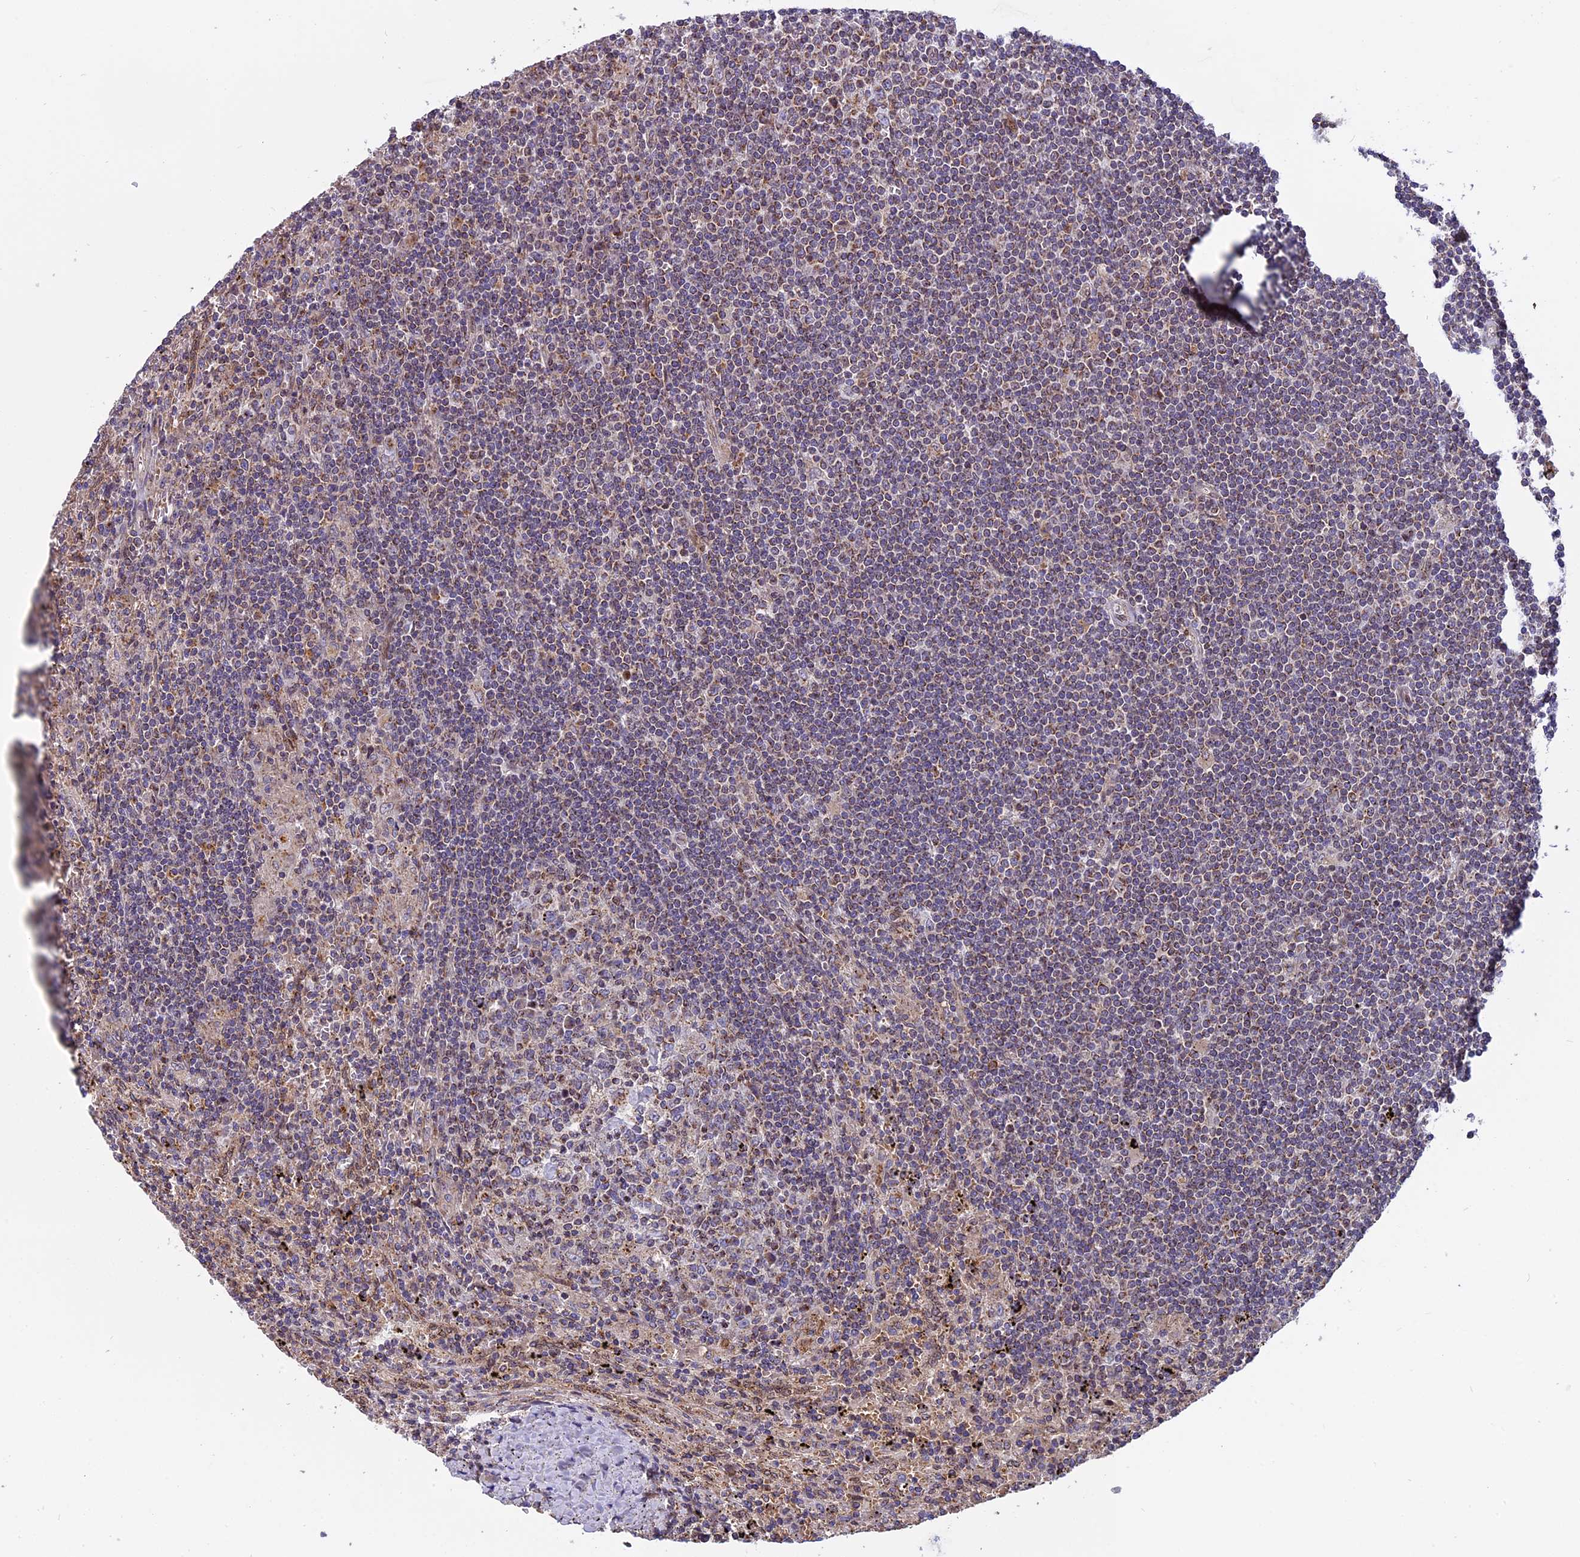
{"staining": {"intensity": "weak", "quantity": "25%-75%", "location": "cytoplasmic/membranous"}, "tissue": "lymphoma", "cell_type": "Tumor cells", "image_type": "cancer", "snomed": [{"axis": "morphology", "description": "Malignant lymphoma, non-Hodgkin's type, Low grade"}, {"axis": "topography", "description": "Spleen"}], "caption": "A brown stain shows weak cytoplasmic/membranous staining of a protein in human lymphoma tumor cells.", "gene": "CHMP2A", "patient": {"sex": "male", "age": 76}}